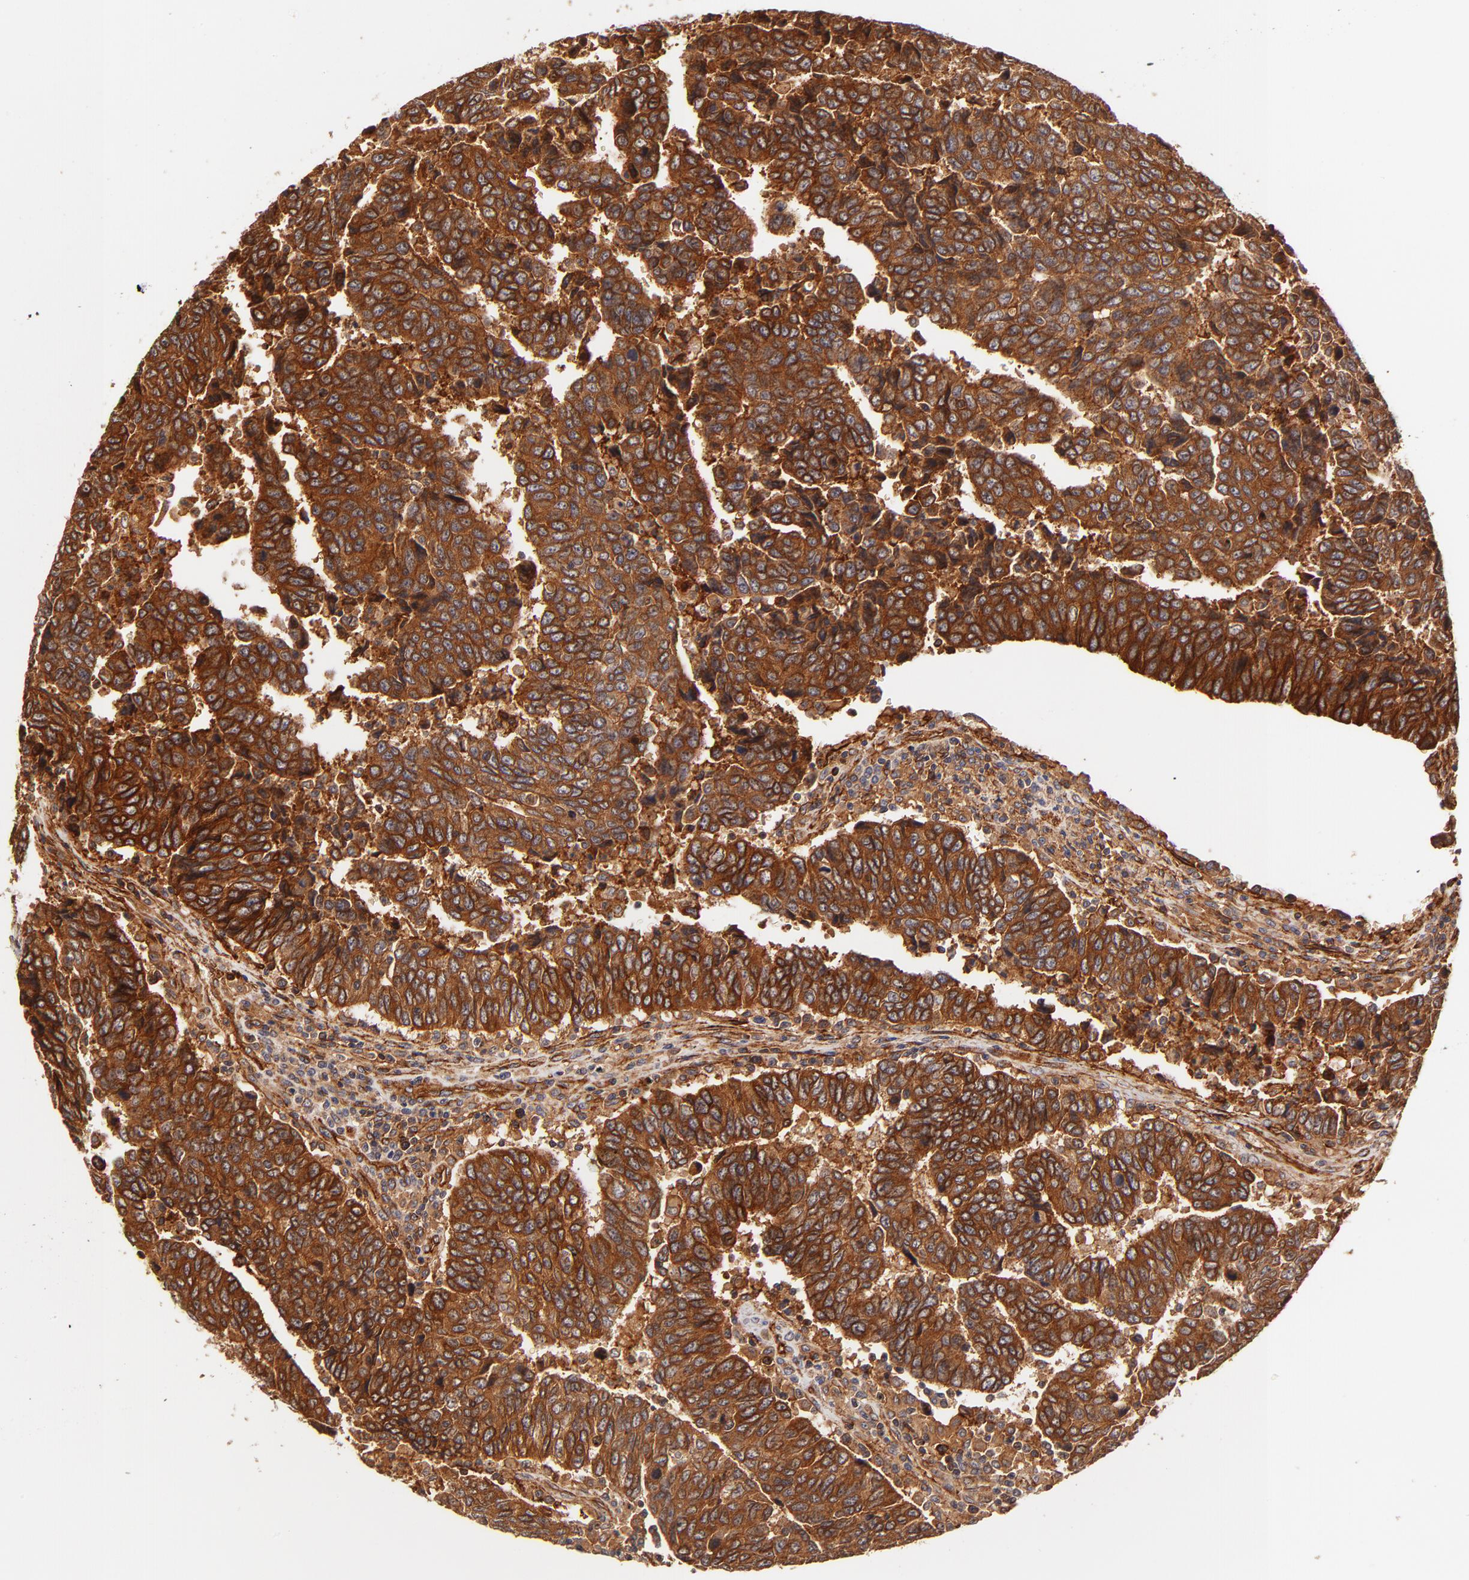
{"staining": {"intensity": "strong", "quantity": ">75%", "location": "cytoplasmic/membranous"}, "tissue": "urothelial cancer", "cell_type": "Tumor cells", "image_type": "cancer", "snomed": [{"axis": "morphology", "description": "Urothelial carcinoma, High grade"}, {"axis": "topography", "description": "Urinary bladder"}], "caption": "The image reveals immunohistochemical staining of urothelial carcinoma (high-grade). There is strong cytoplasmic/membranous staining is present in approximately >75% of tumor cells.", "gene": "ITGB1", "patient": {"sex": "male", "age": 86}}